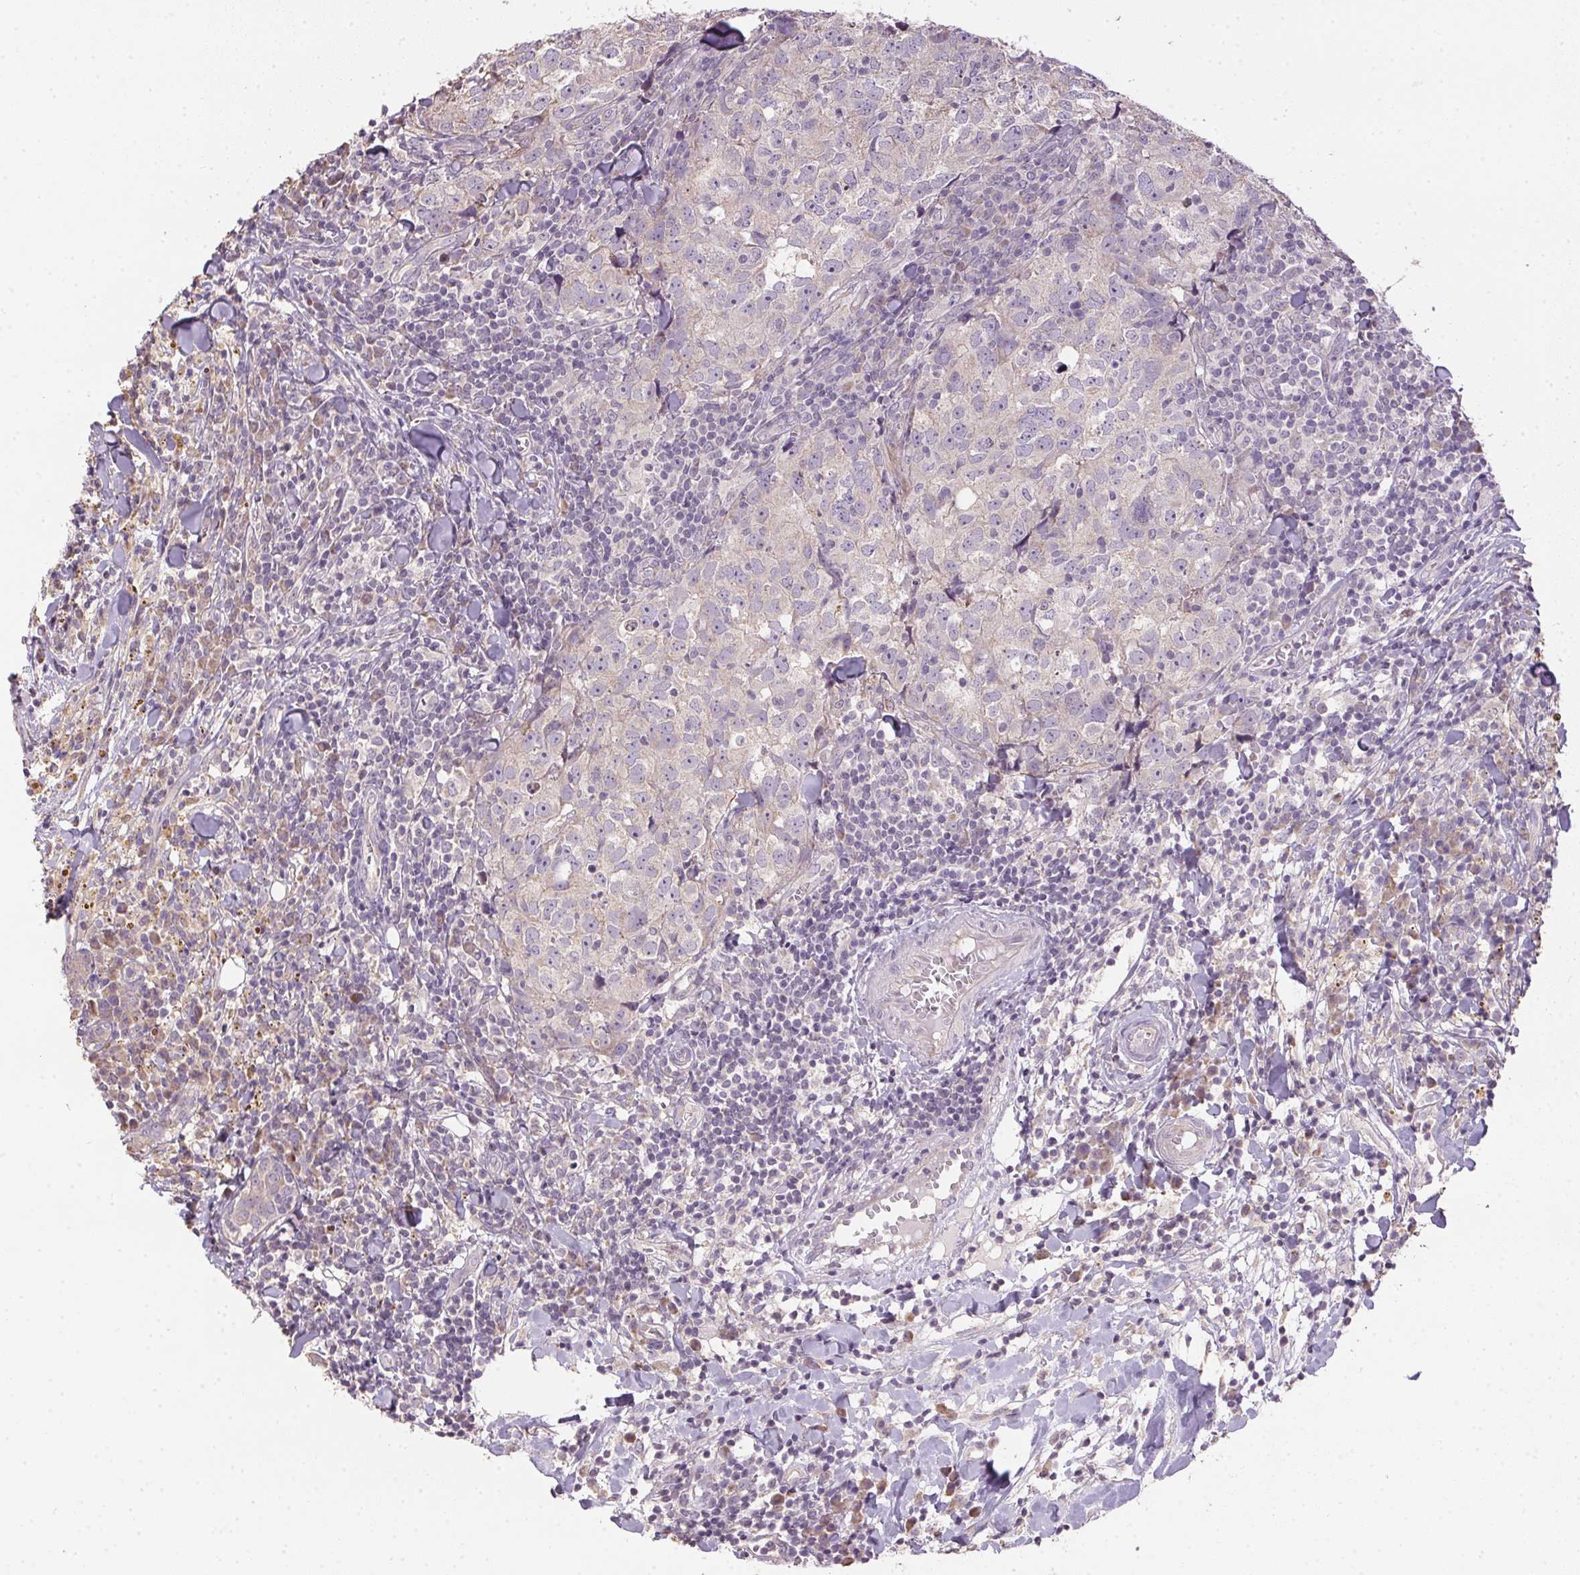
{"staining": {"intensity": "negative", "quantity": "none", "location": "none"}, "tissue": "breast cancer", "cell_type": "Tumor cells", "image_type": "cancer", "snomed": [{"axis": "morphology", "description": "Duct carcinoma"}, {"axis": "topography", "description": "Breast"}], "caption": "Breast cancer (intraductal carcinoma) was stained to show a protein in brown. There is no significant expression in tumor cells.", "gene": "SPACA9", "patient": {"sex": "female", "age": 30}}